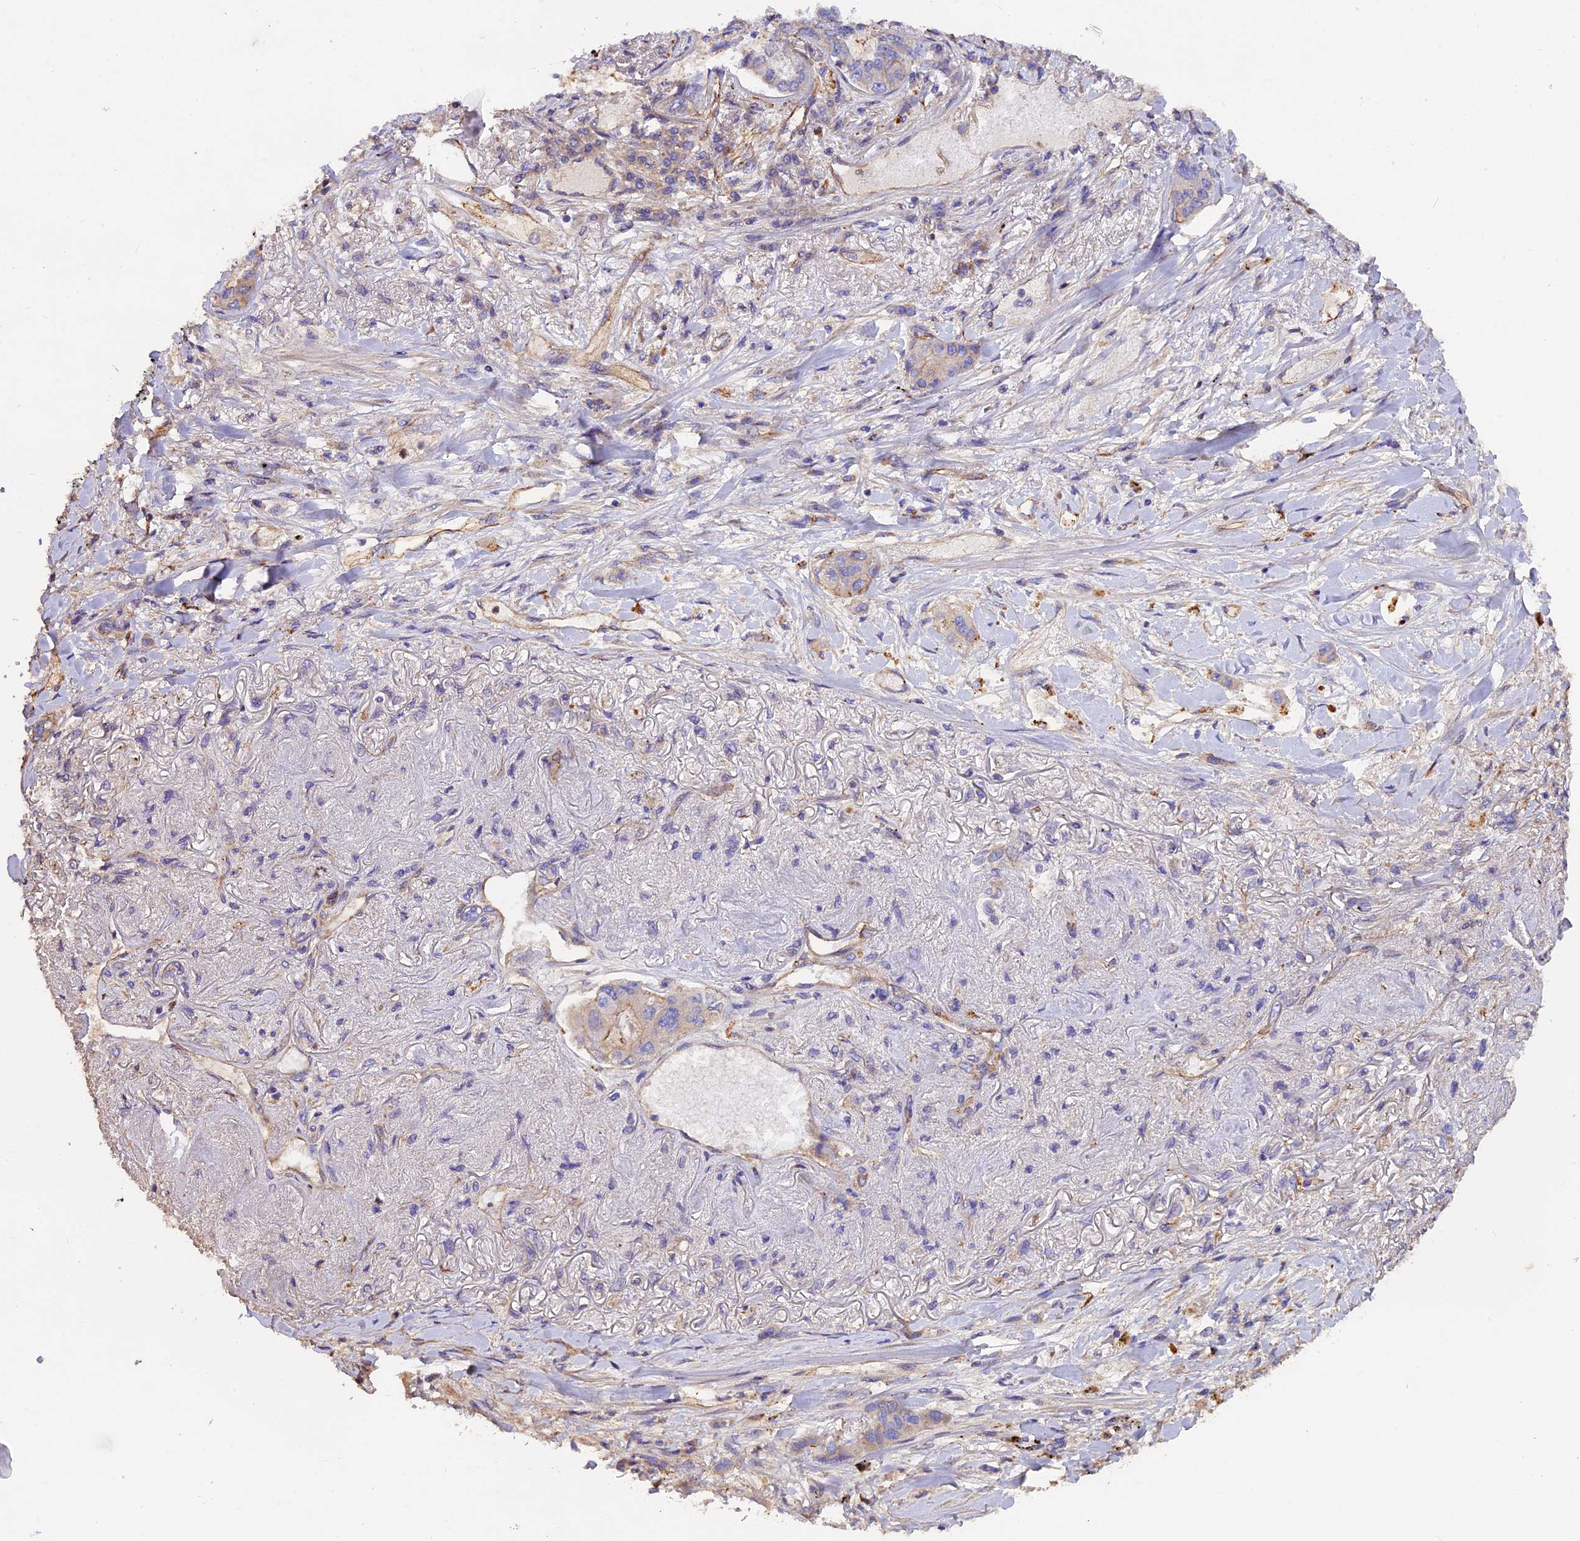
{"staining": {"intensity": "negative", "quantity": "none", "location": "none"}, "tissue": "lung cancer", "cell_type": "Tumor cells", "image_type": "cancer", "snomed": [{"axis": "morphology", "description": "Adenocarcinoma, NOS"}, {"axis": "topography", "description": "Lung"}], "caption": "Tumor cells are negative for brown protein staining in lung adenocarcinoma.", "gene": "ERMARD", "patient": {"sex": "male", "age": 49}}